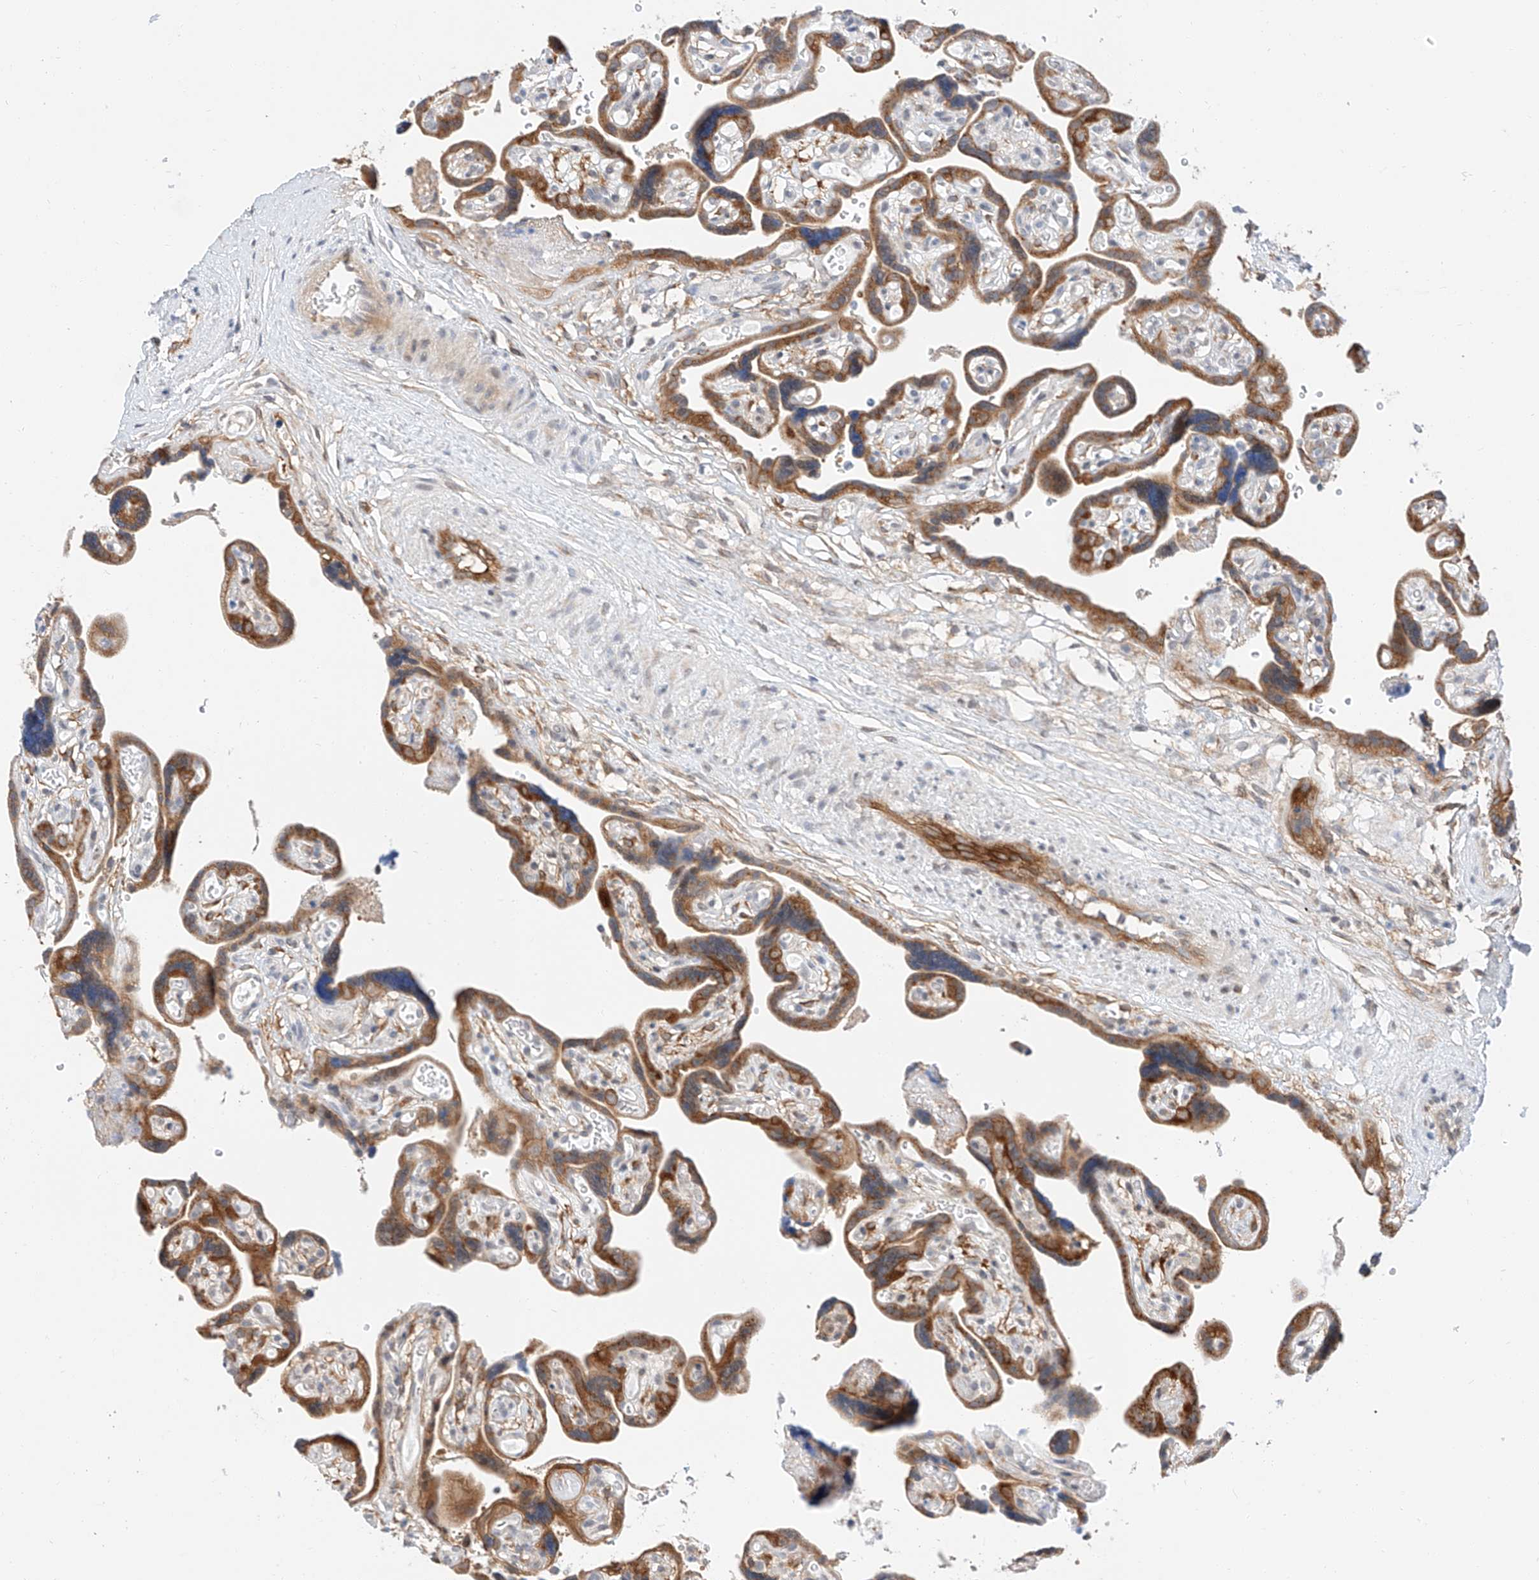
{"staining": {"intensity": "moderate", "quantity": ">75%", "location": "cytoplasmic/membranous"}, "tissue": "placenta", "cell_type": "Decidual cells", "image_type": "normal", "snomed": [{"axis": "morphology", "description": "Normal tissue, NOS"}, {"axis": "topography", "description": "Placenta"}], "caption": "This is a micrograph of IHC staining of benign placenta, which shows moderate positivity in the cytoplasmic/membranous of decidual cells.", "gene": "CARMIL1", "patient": {"sex": "female", "age": 30}}